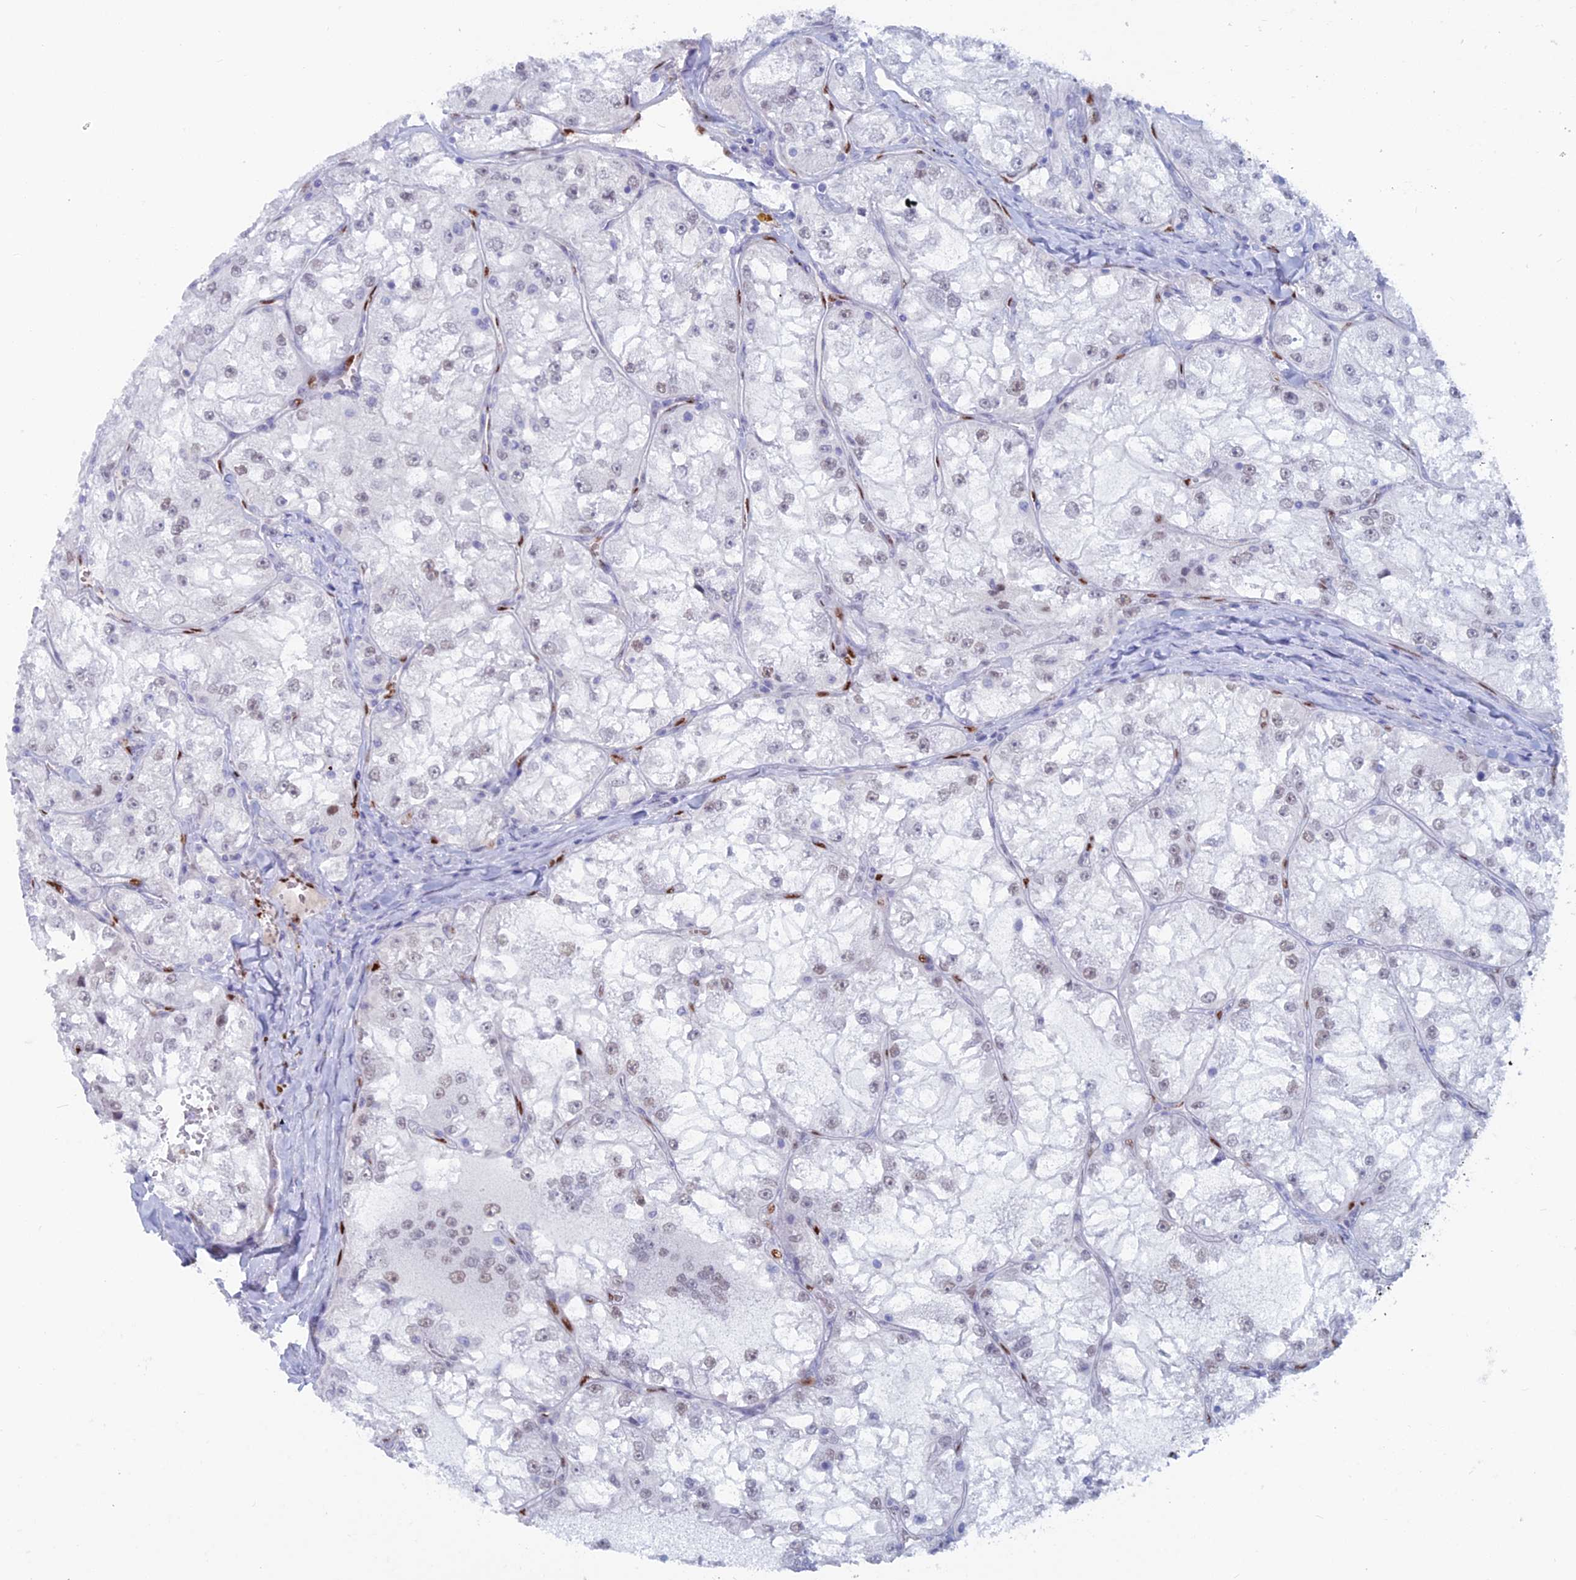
{"staining": {"intensity": "weak", "quantity": "<25%", "location": "nuclear"}, "tissue": "renal cancer", "cell_type": "Tumor cells", "image_type": "cancer", "snomed": [{"axis": "morphology", "description": "Adenocarcinoma, NOS"}, {"axis": "topography", "description": "Kidney"}], "caption": "This is an IHC photomicrograph of renal cancer. There is no expression in tumor cells.", "gene": "NOL4L", "patient": {"sex": "female", "age": 72}}